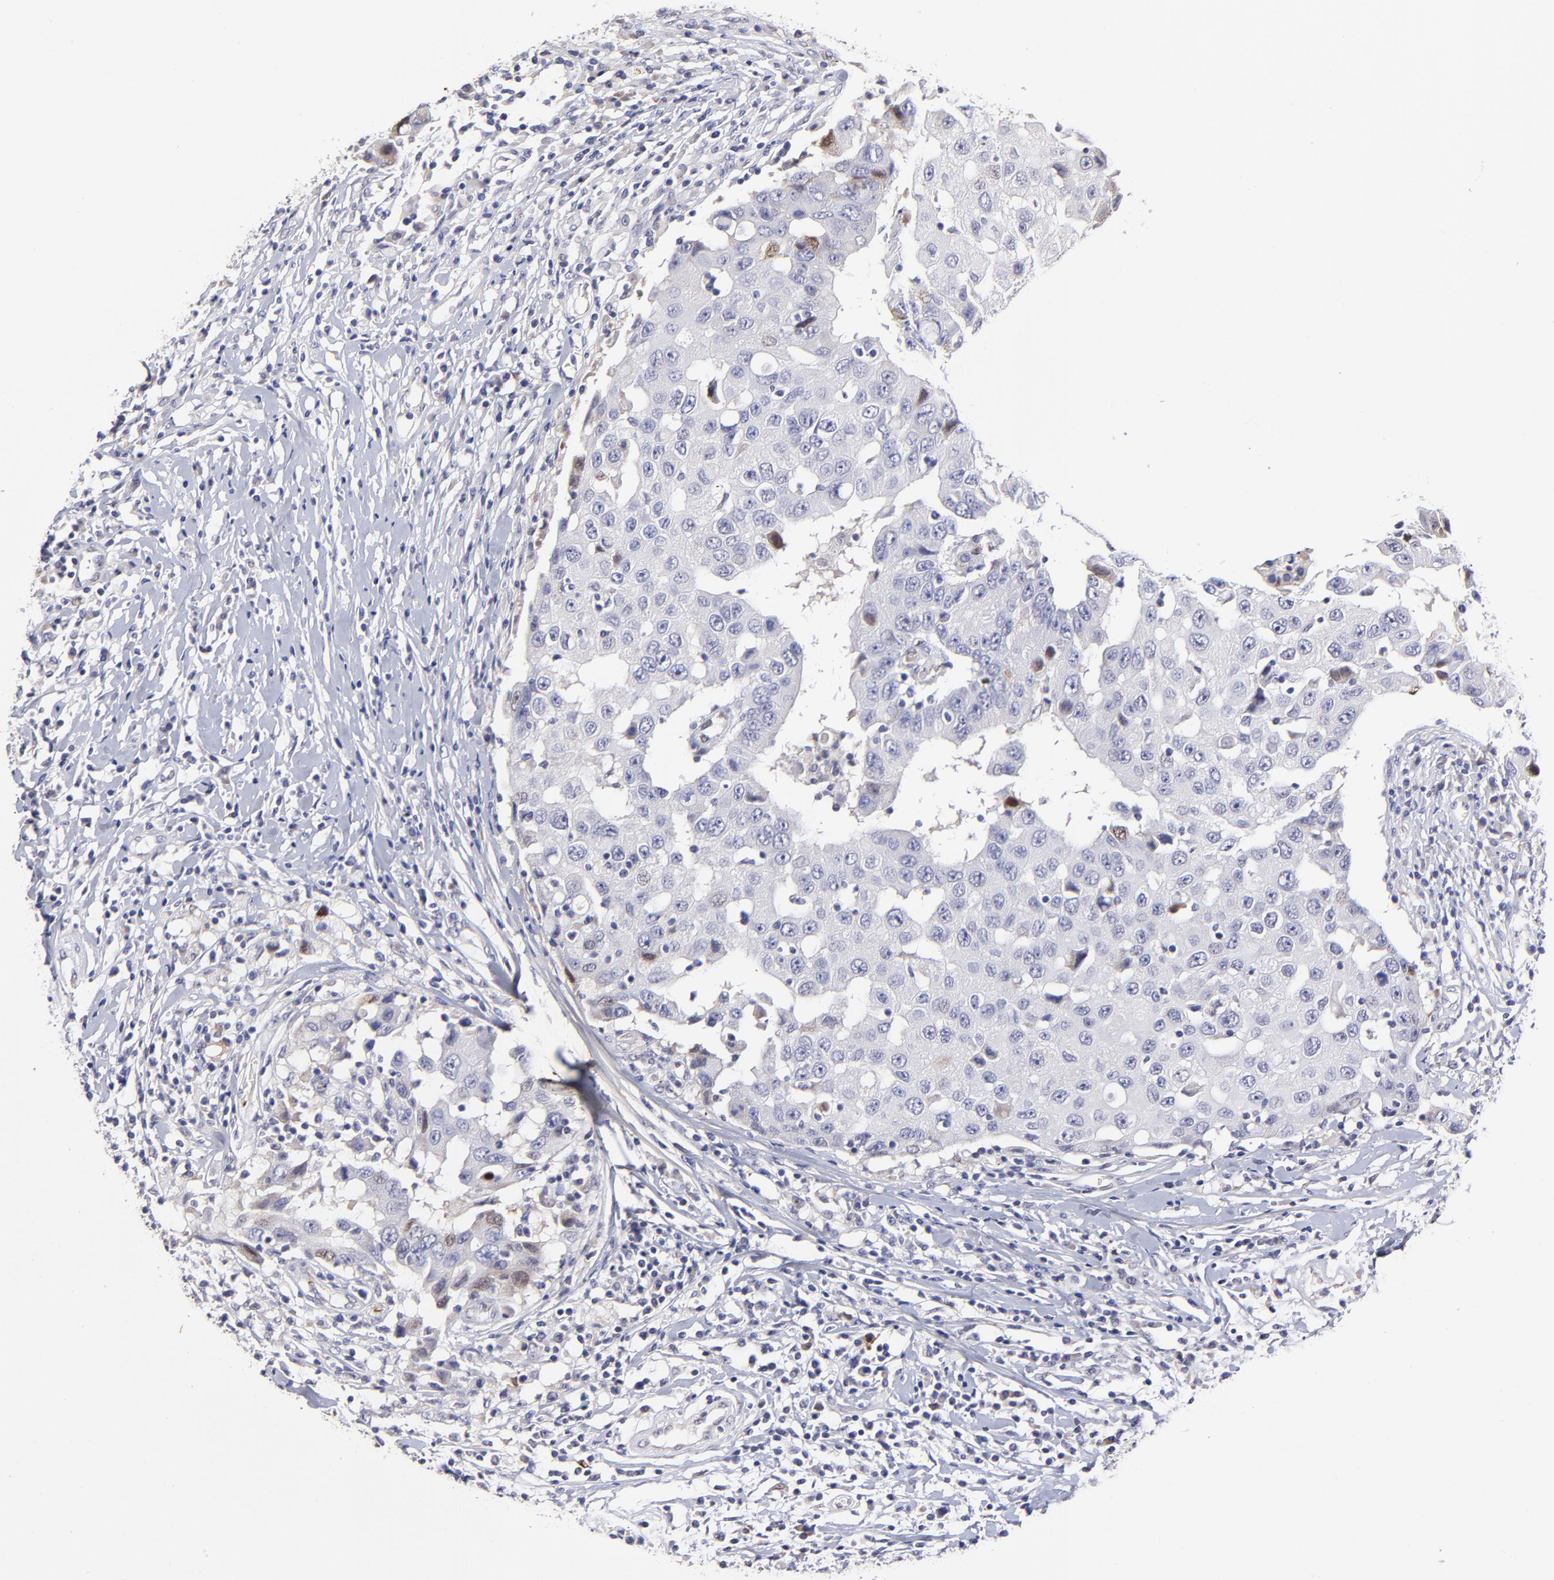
{"staining": {"intensity": "weak", "quantity": "<25%", "location": "nuclear"}, "tissue": "breast cancer", "cell_type": "Tumor cells", "image_type": "cancer", "snomed": [{"axis": "morphology", "description": "Duct carcinoma"}, {"axis": "topography", "description": "Breast"}], "caption": "Immunohistochemical staining of human intraductal carcinoma (breast) demonstrates no significant expression in tumor cells. The staining is performed using DAB (3,3'-diaminobenzidine) brown chromogen with nuclei counter-stained in using hematoxylin.", "gene": "BTG2", "patient": {"sex": "female", "age": 27}}